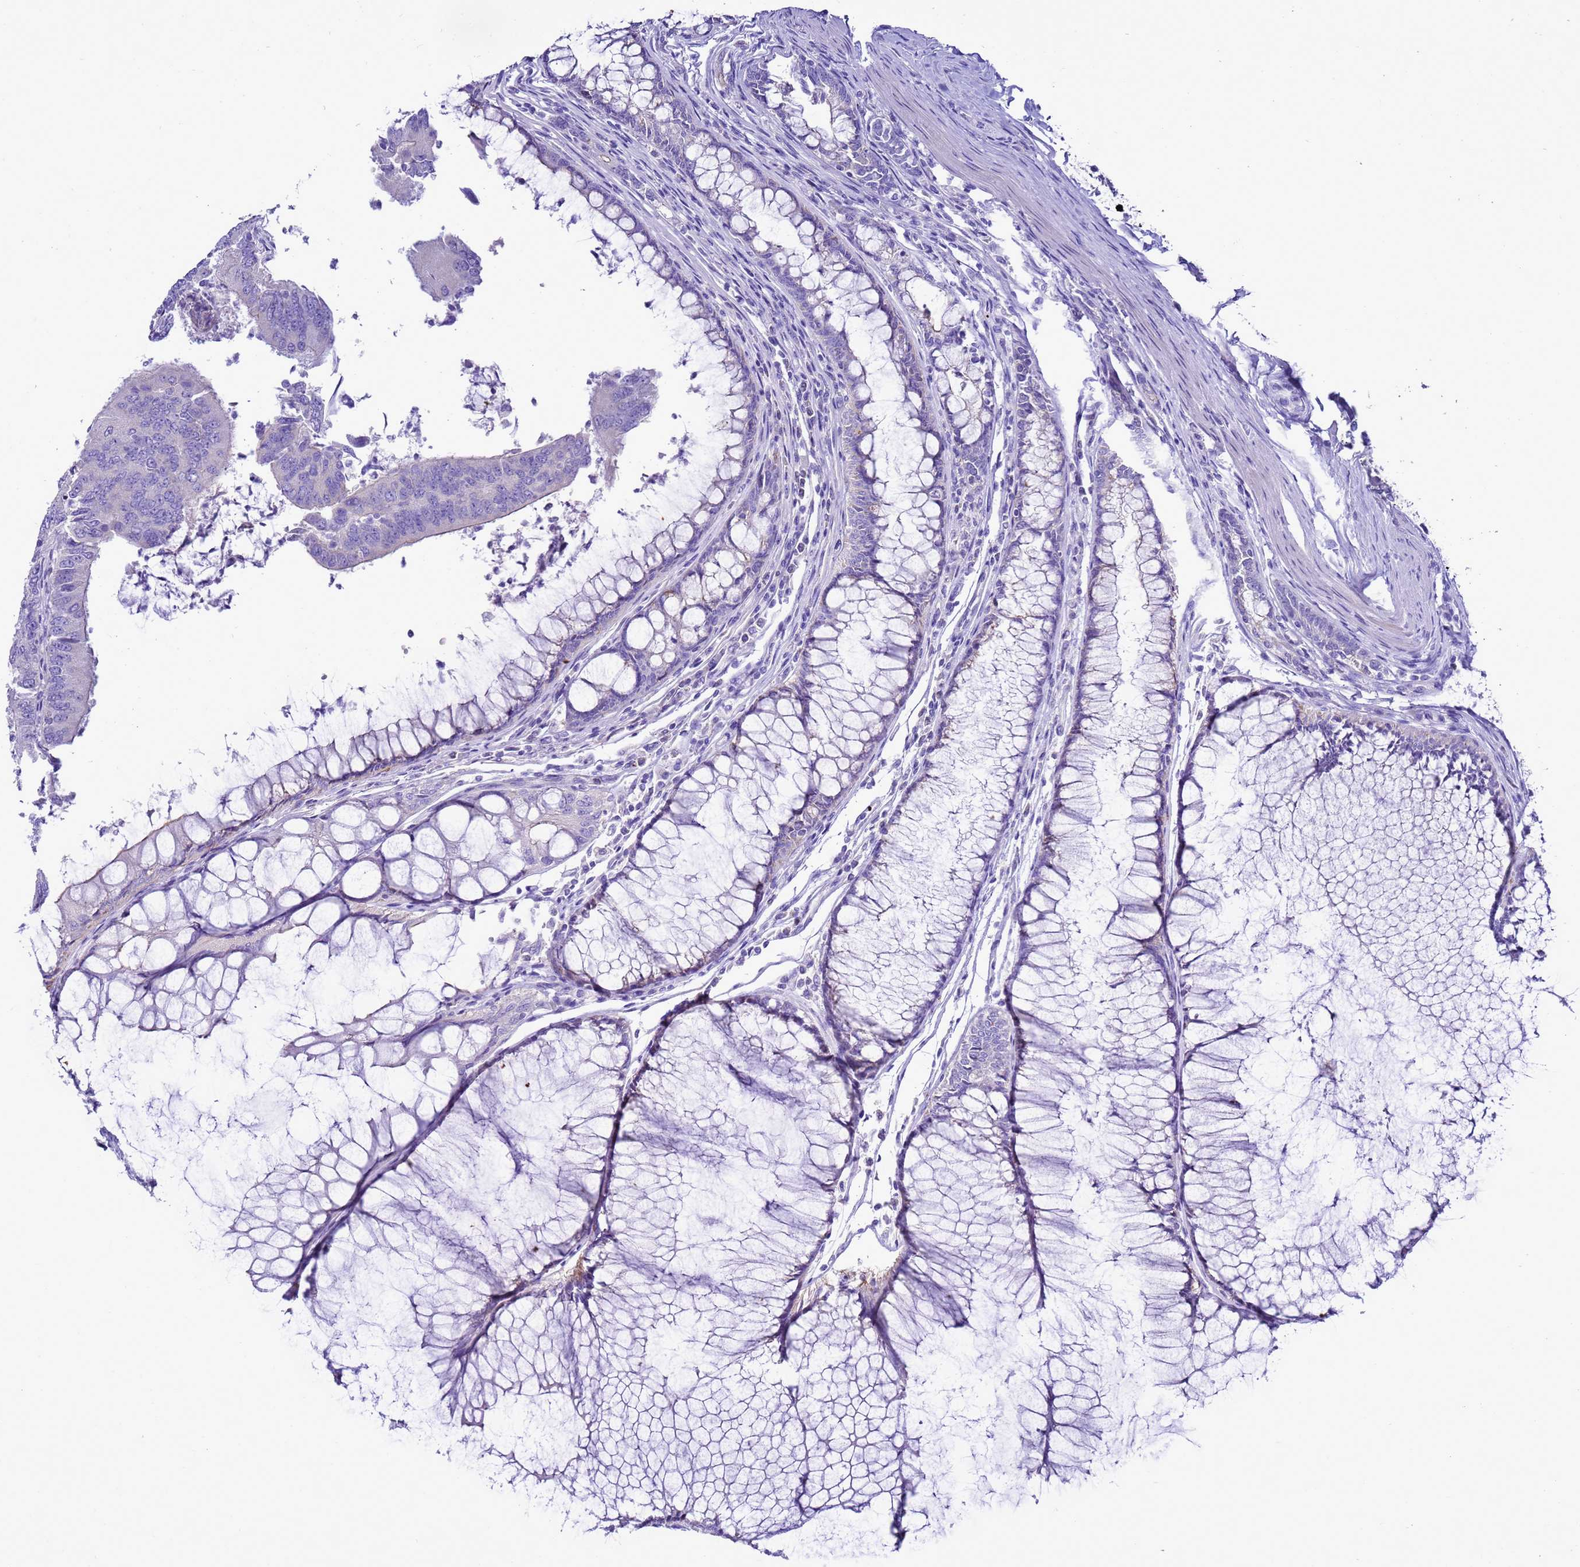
{"staining": {"intensity": "negative", "quantity": "none", "location": "none"}, "tissue": "colorectal cancer", "cell_type": "Tumor cells", "image_type": "cancer", "snomed": [{"axis": "morphology", "description": "Adenocarcinoma, NOS"}, {"axis": "topography", "description": "Colon"}], "caption": "Immunohistochemistry histopathology image of neoplastic tissue: colorectal cancer (adenocarcinoma) stained with DAB demonstrates no significant protein positivity in tumor cells. (DAB immunohistochemistry (IHC), high magnification).", "gene": "BEST2", "patient": {"sex": "female", "age": 67}}